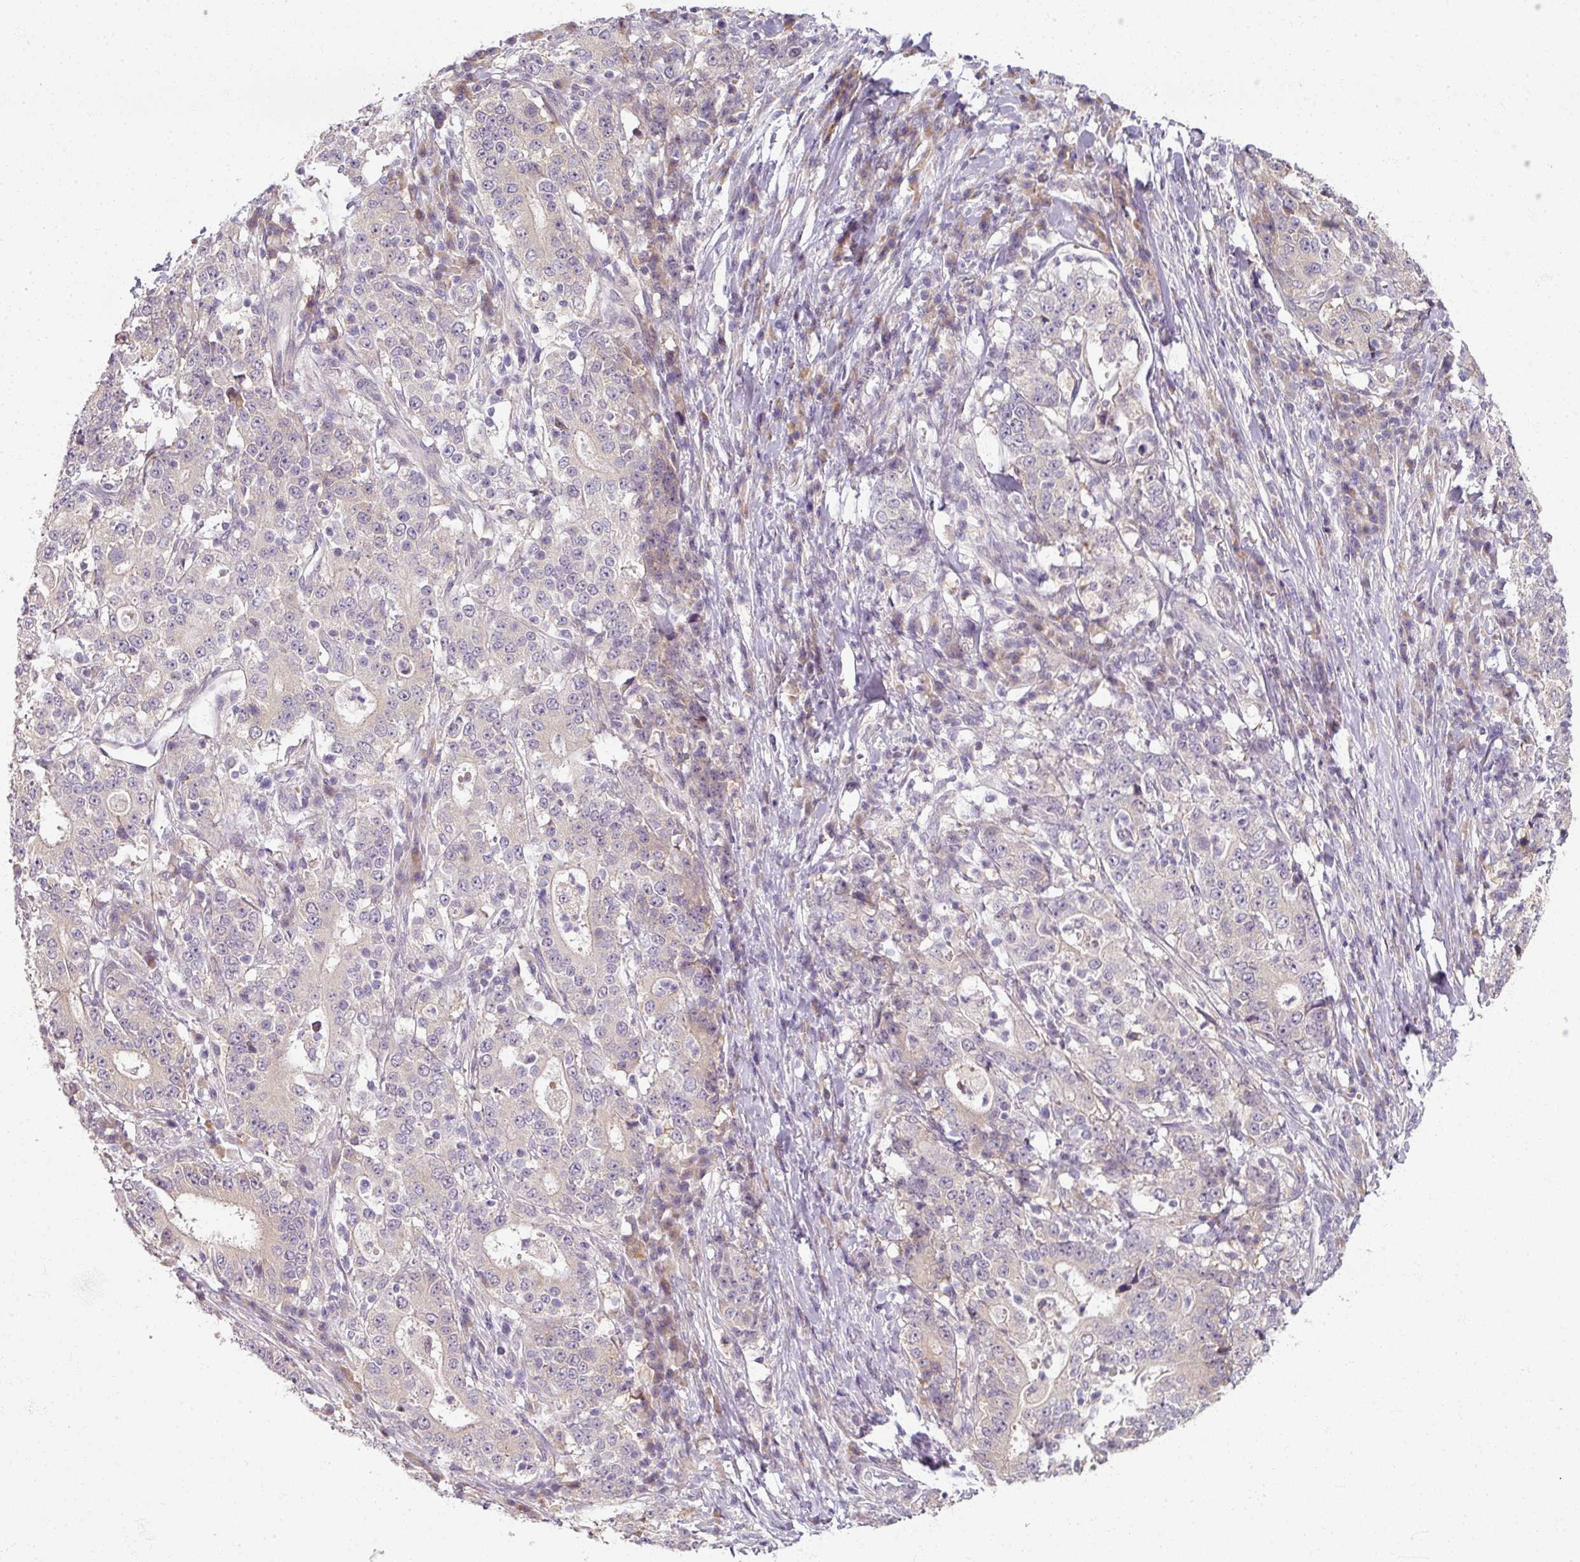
{"staining": {"intensity": "negative", "quantity": "none", "location": "none"}, "tissue": "stomach cancer", "cell_type": "Tumor cells", "image_type": "cancer", "snomed": [{"axis": "morphology", "description": "Normal tissue, NOS"}, {"axis": "morphology", "description": "Adenocarcinoma, NOS"}, {"axis": "topography", "description": "Stomach, upper"}, {"axis": "topography", "description": "Stomach"}], "caption": "Tumor cells are negative for protein expression in human stomach cancer (adenocarcinoma).", "gene": "MYMK", "patient": {"sex": "male", "age": 59}}